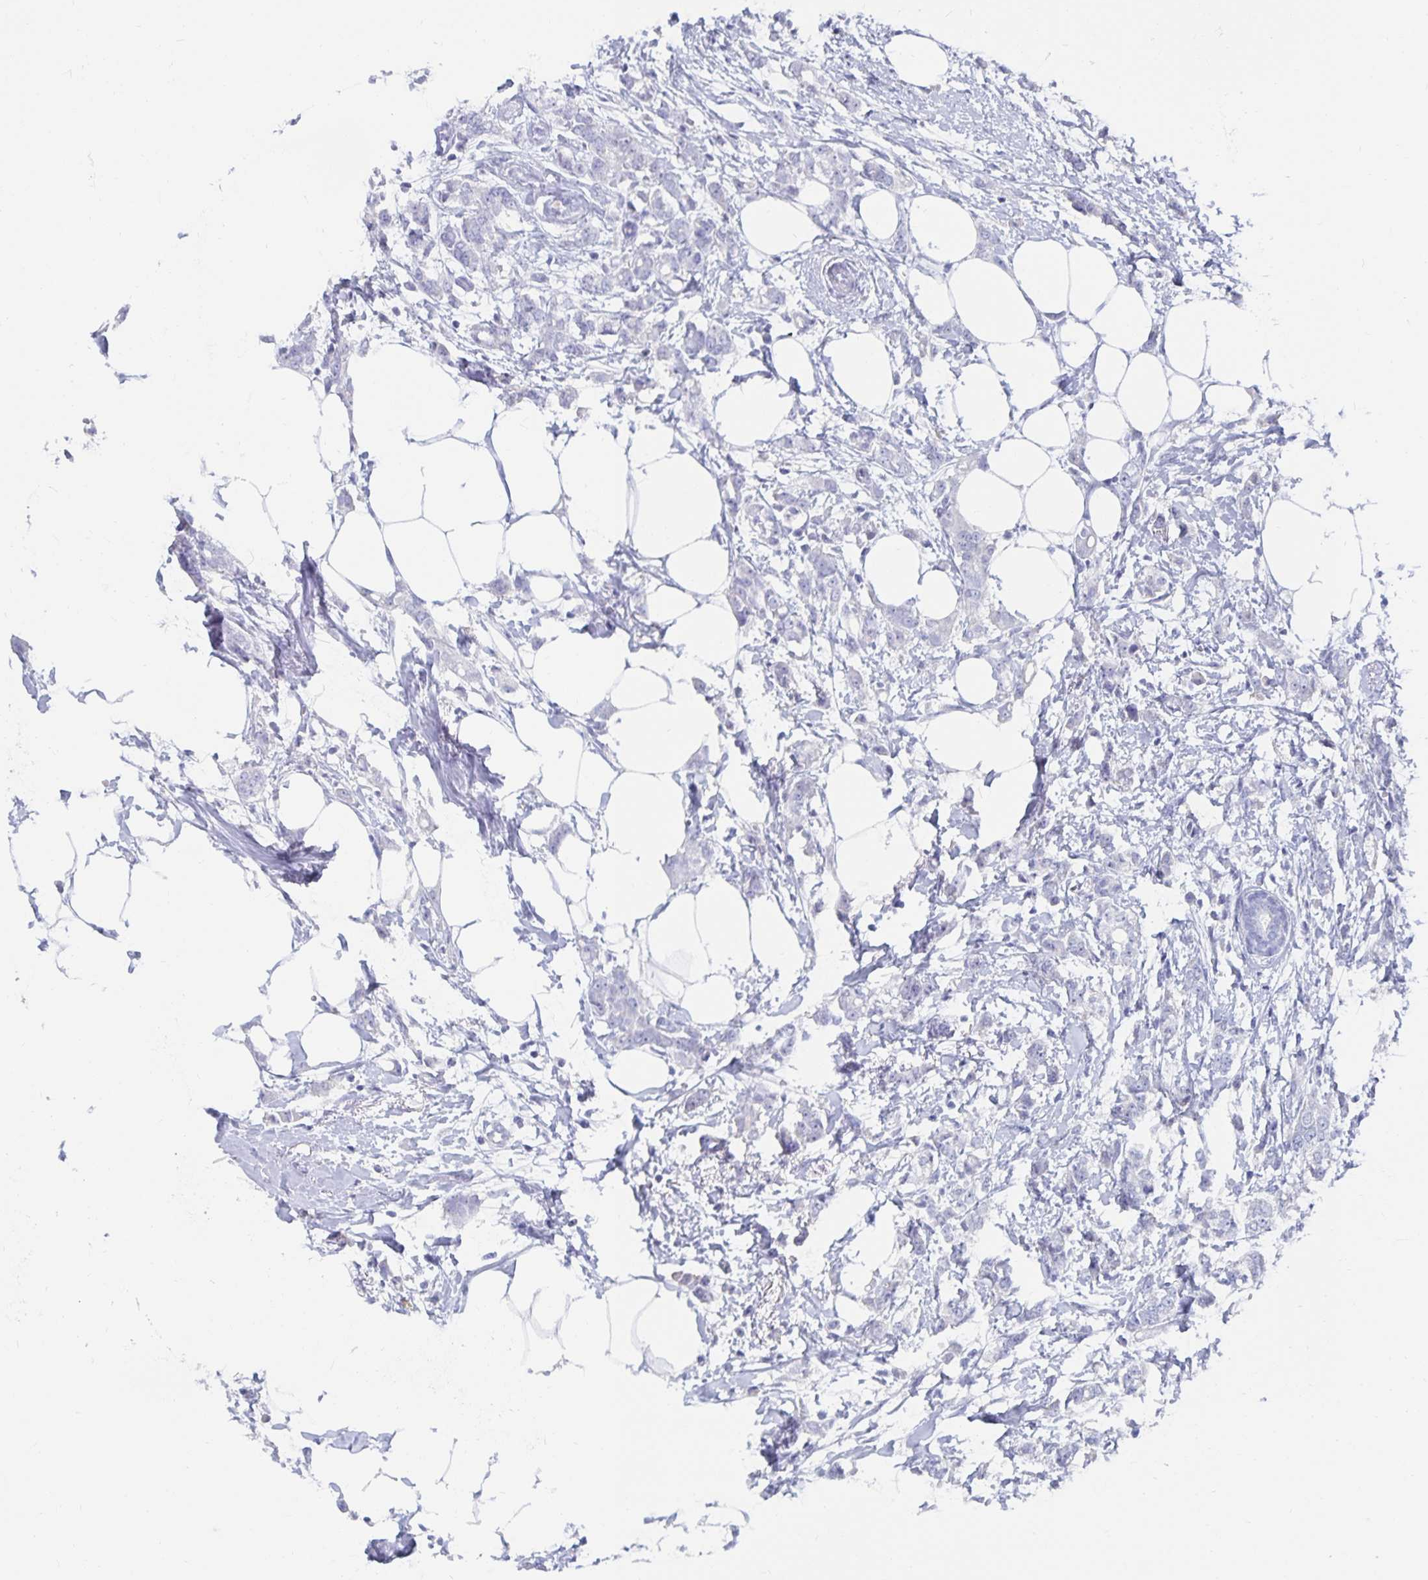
{"staining": {"intensity": "negative", "quantity": "none", "location": "none"}, "tissue": "breast cancer", "cell_type": "Tumor cells", "image_type": "cancer", "snomed": [{"axis": "morphology", "description": "Duct carcinoma"}, {"axis": "topography", "description": "Breast"}], "caption": "This is an immunohistochemistry (IHC) histopathology image of human breast invasive ductal carcinoma. There is no staining in tumor cells.", "gene": "CFAP69", "patient": {"sex": "female", "age": 40}}